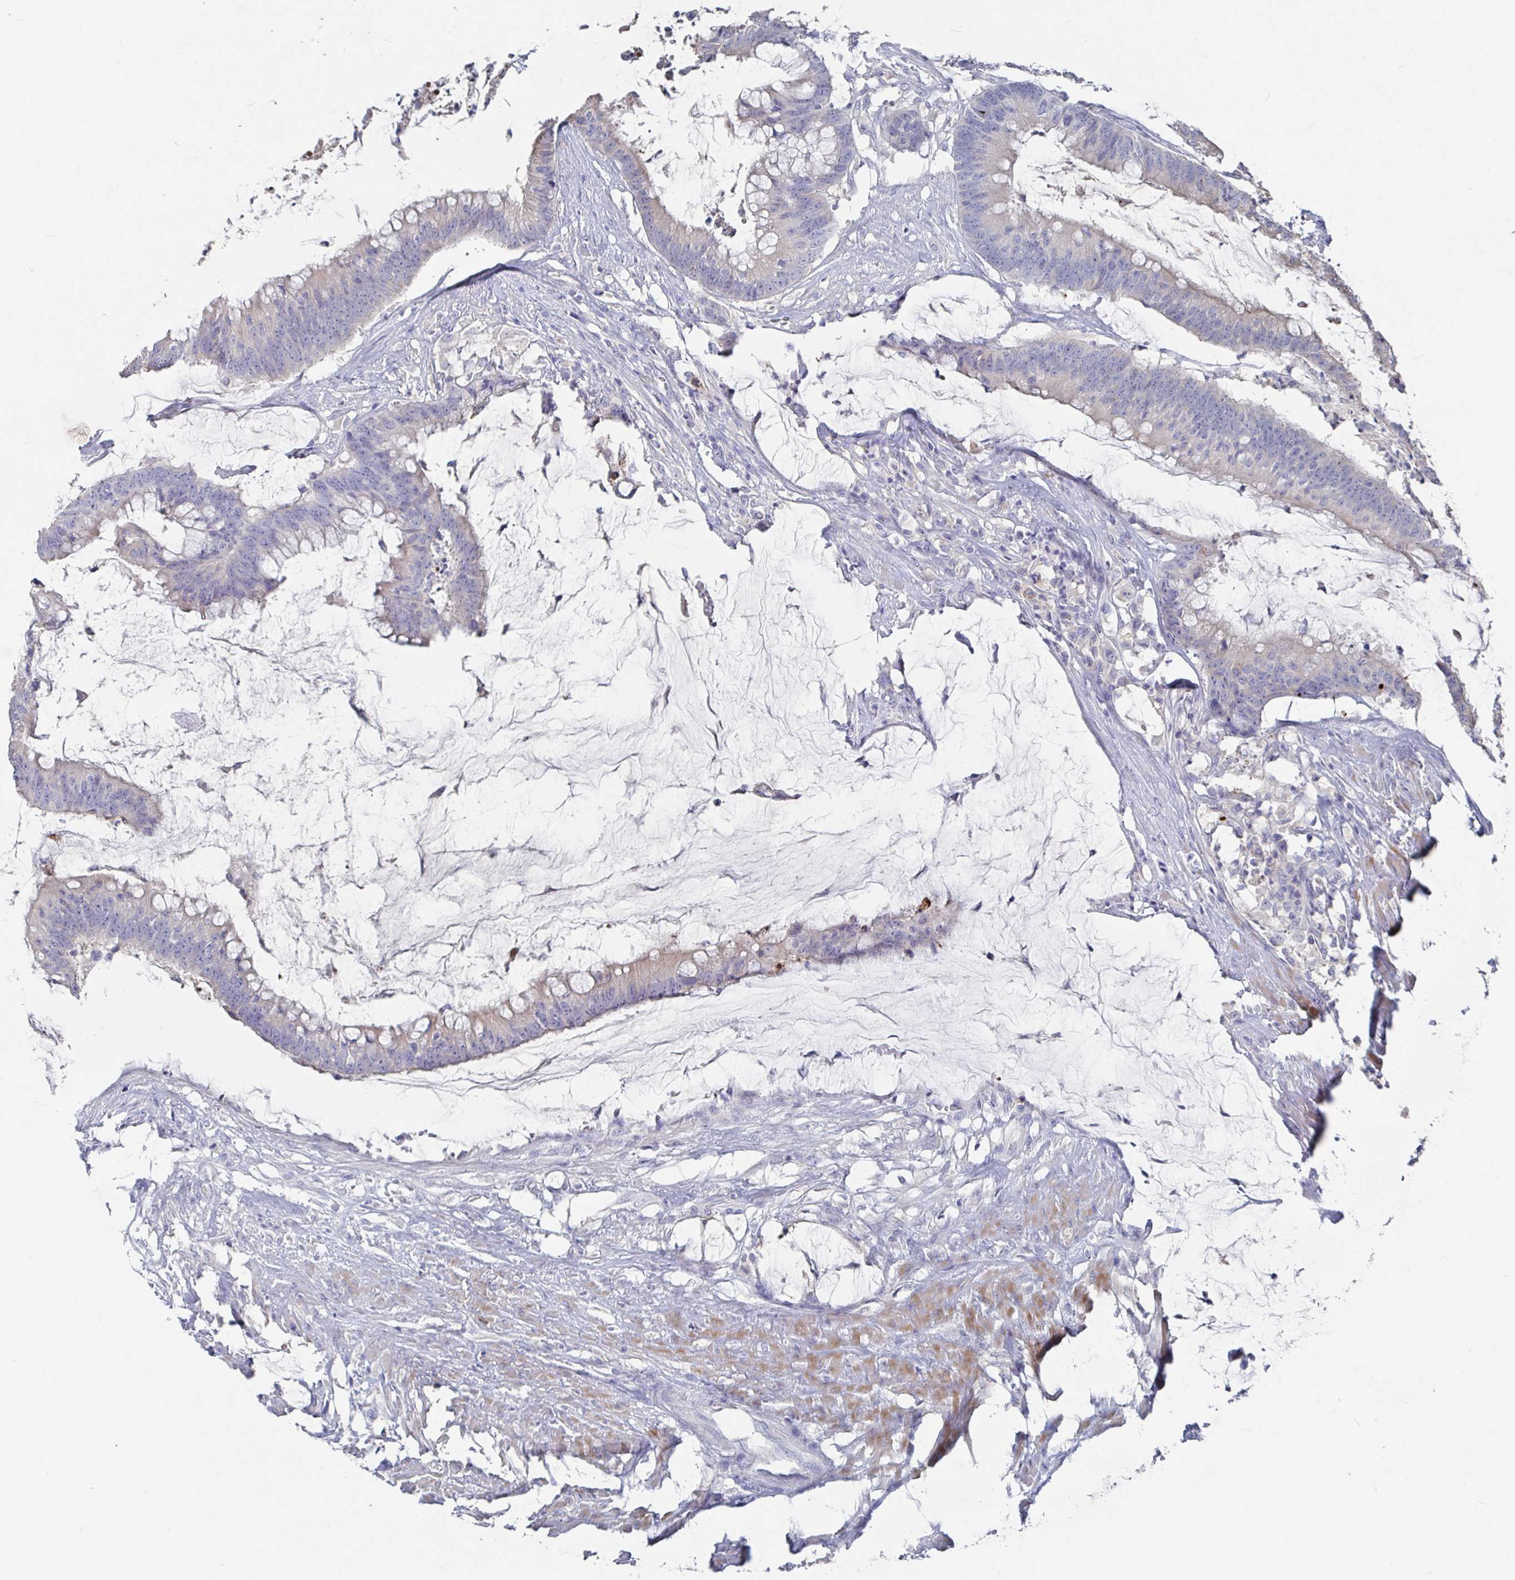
{"staining": {"intensity": "negative", "quantity": "none", "location": "none"}, "tissue": "colorectal cancer", "cell_type": "Tumor cells", "image_type": "cancer", "snomed": [{"axis": "morphology", "description": "Adenocarcinoma, NOS"}, {"axis": "topography", "description": "Colon"}], "caption": "An immunohistochemistry micrograph of adenocarcinoma (colorectal) is shown. There is no staining in tumor cells of adenocarcinoma (colorectal).", "gene": "GPR148", "patient": {"sex": "male", "age": 62}}